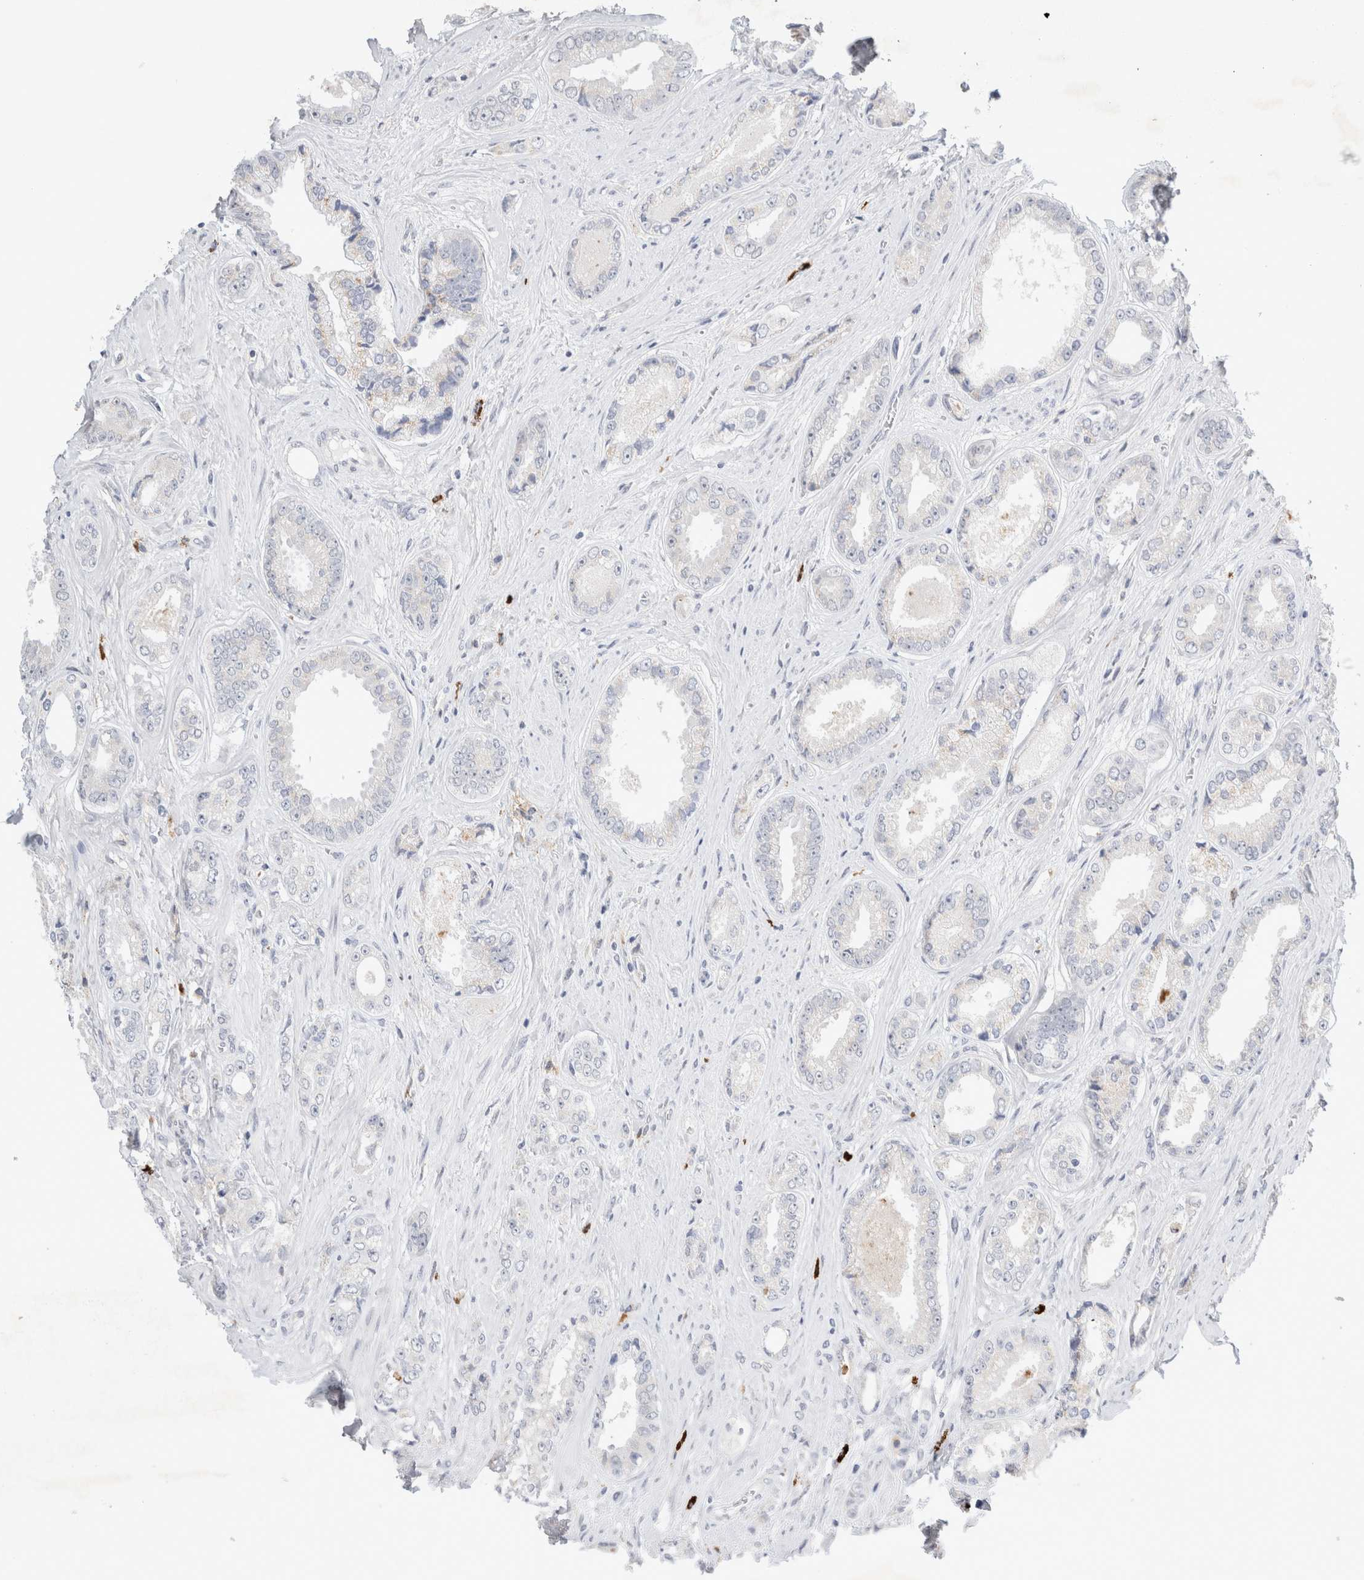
{"staining": {"intensity": "negative", "quantity": "none", "location": "none"}, "tissue": "prostate cancer", "cell_type": "Tumor cells", "image_type": "cancer", "snomed": [{"axis": "morphology", "description": "Adenocarcinoma, High grade"}, {"axis": "topography", "description": "Prostate"}], "caption": "Tumor cells are negative for protein expression in human prostate cancer (adenocarcinoma (high-grade)). (Immunohistochemistry, brightfield microscopy, high magnification).", "gene": "SLC22A12", "patient": {"sex": "male", "age": 61}}